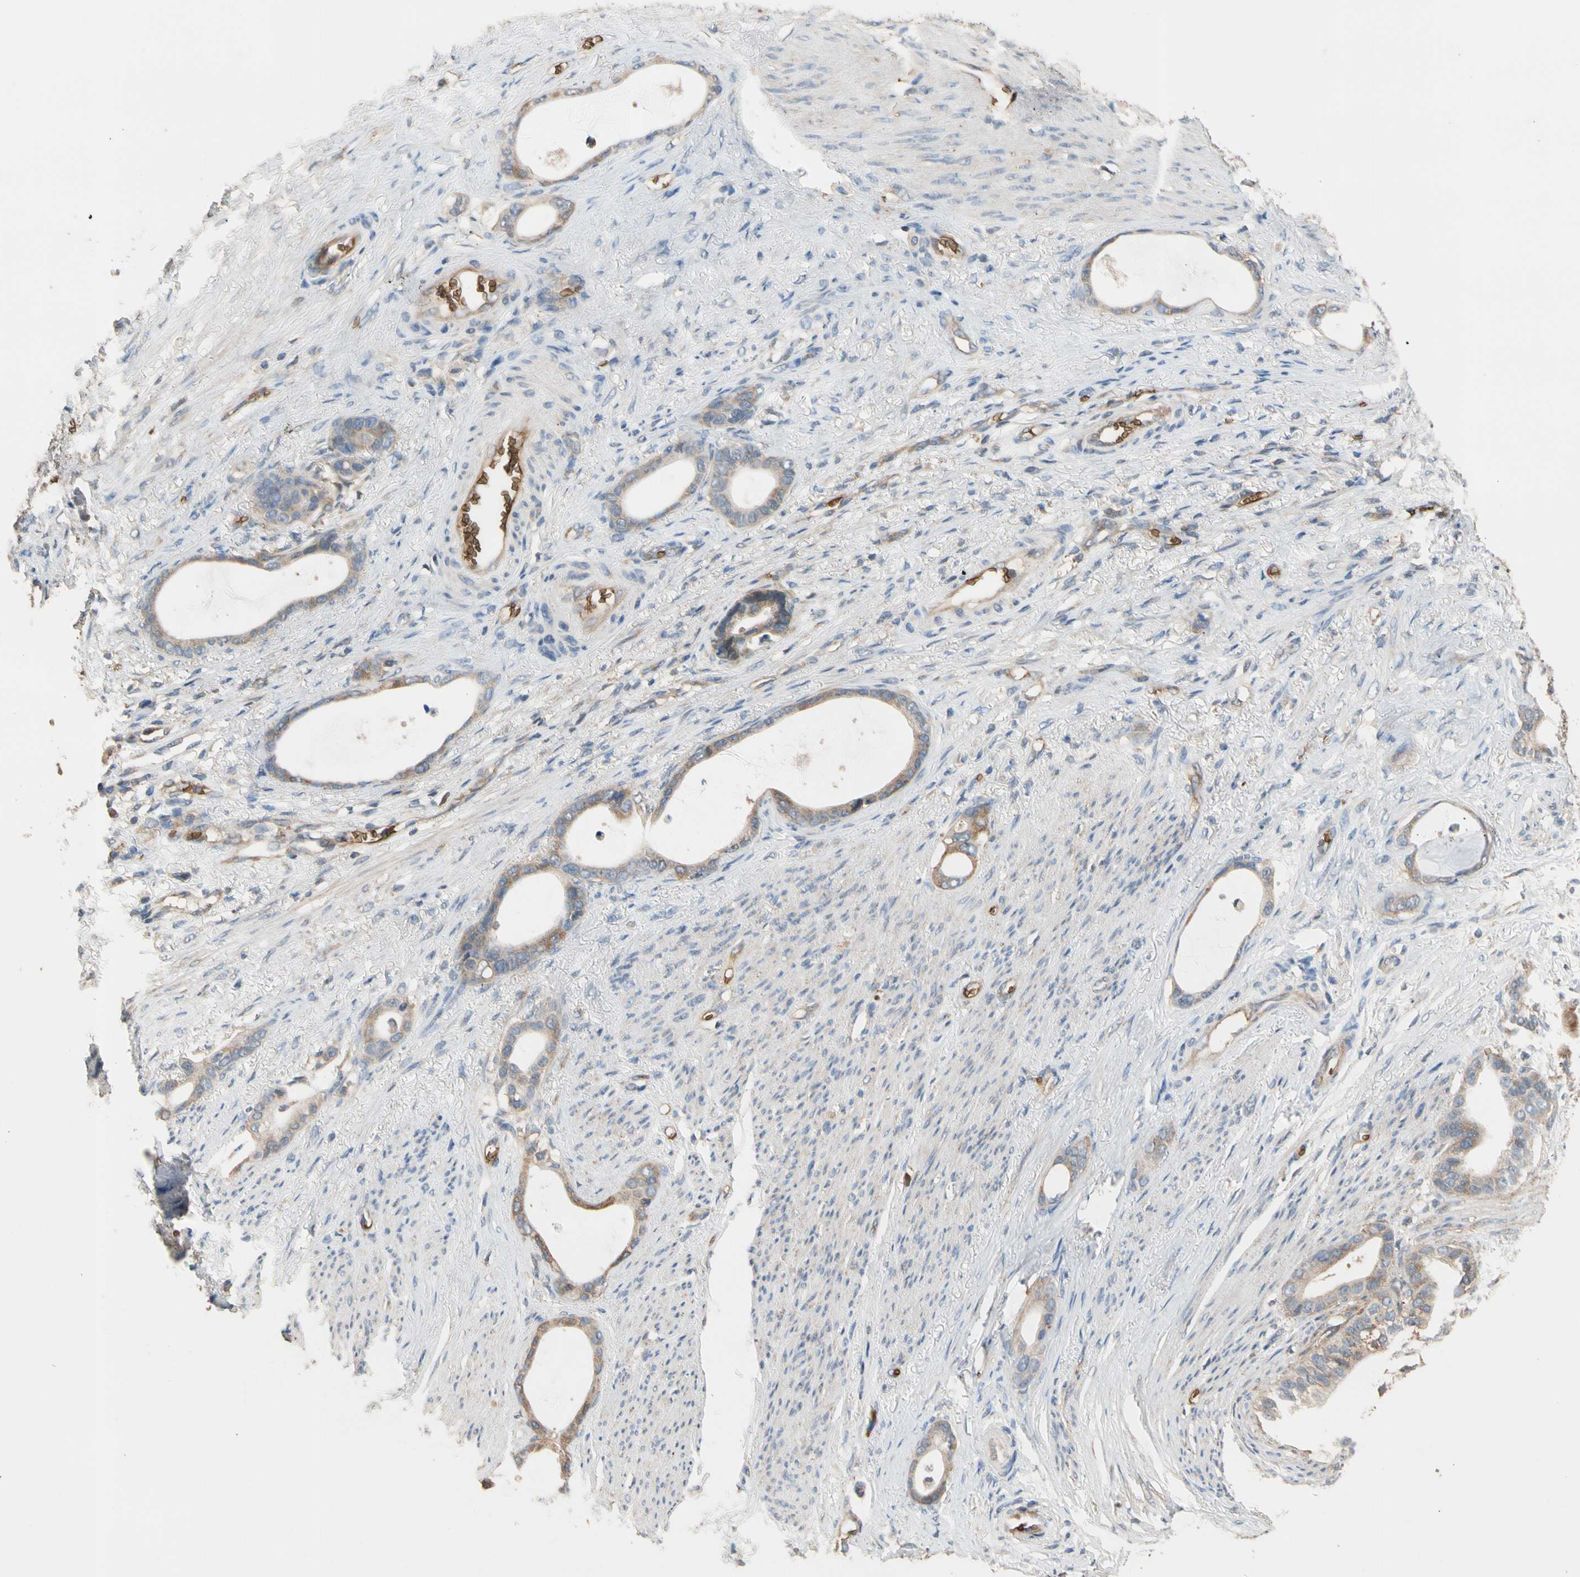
{"staining": {"intensity": "moderate", "quantity": ">75%", "location": "cytoplasmic/membranous"}, "tissue": "stomach cancer", "cell_type": "Tumor cells", "image_type": "cancer", "snomed": [{"axis": "morphology", "description": "Adenocarcinoma, NOS"}, {"axis": "topography", "description": "Stomach"}], "caption": "Human stomach cancer (adenocarcinoma) stained for a protein (brown) demonstrates moderate cytoplasmic/membranous positive positivity in approximately >75% of tumor cells.", "gene": "RIOK2", "patient": {"sex": "female", "age": 75}}